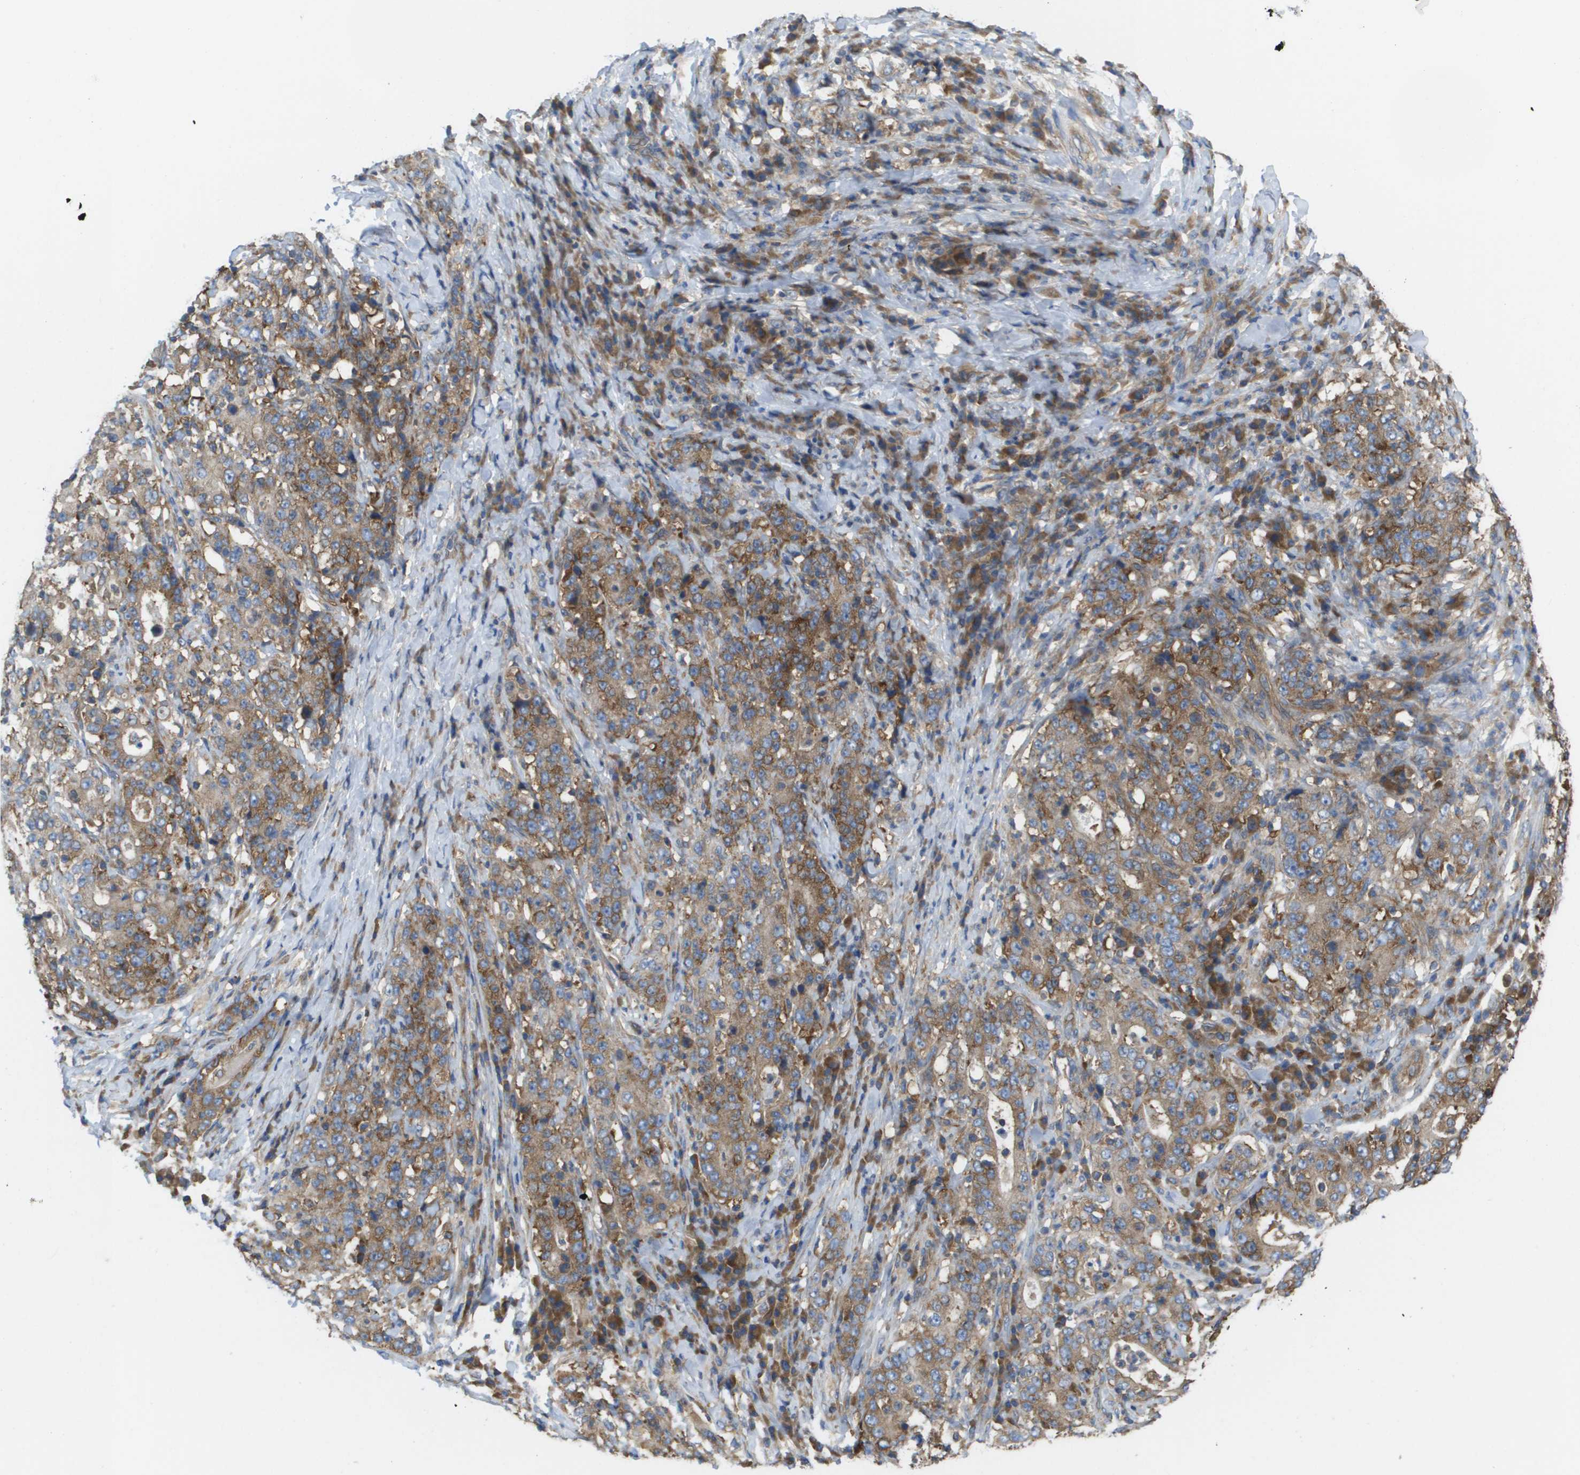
{"staining": {"intensity": "moderate", "quantity": "25%-75%", "location": "cytoplasmic/membranous"}, "tissue": "stomach cancer", "cell_type": "Tumor cells", "image_type": "cancer", "snomed": [{"axis": "morphology", "description": "Normal tissue, NOS"}, {"axis": "morphology", "description": "Adenocarcinoma, NOS"}, {"axis": "topography", "description": "Stomach, upper"}, {"axis": "topography", "description": "Stomach"}], "caption": "Stomach cancer stained with immunohistochemistry shows moderate cytoplasmic/membranous staining in about 25%-75% of tumor cells.", "gene": "EIF4G2", "patient": {"sex": "male", "age": 59}}